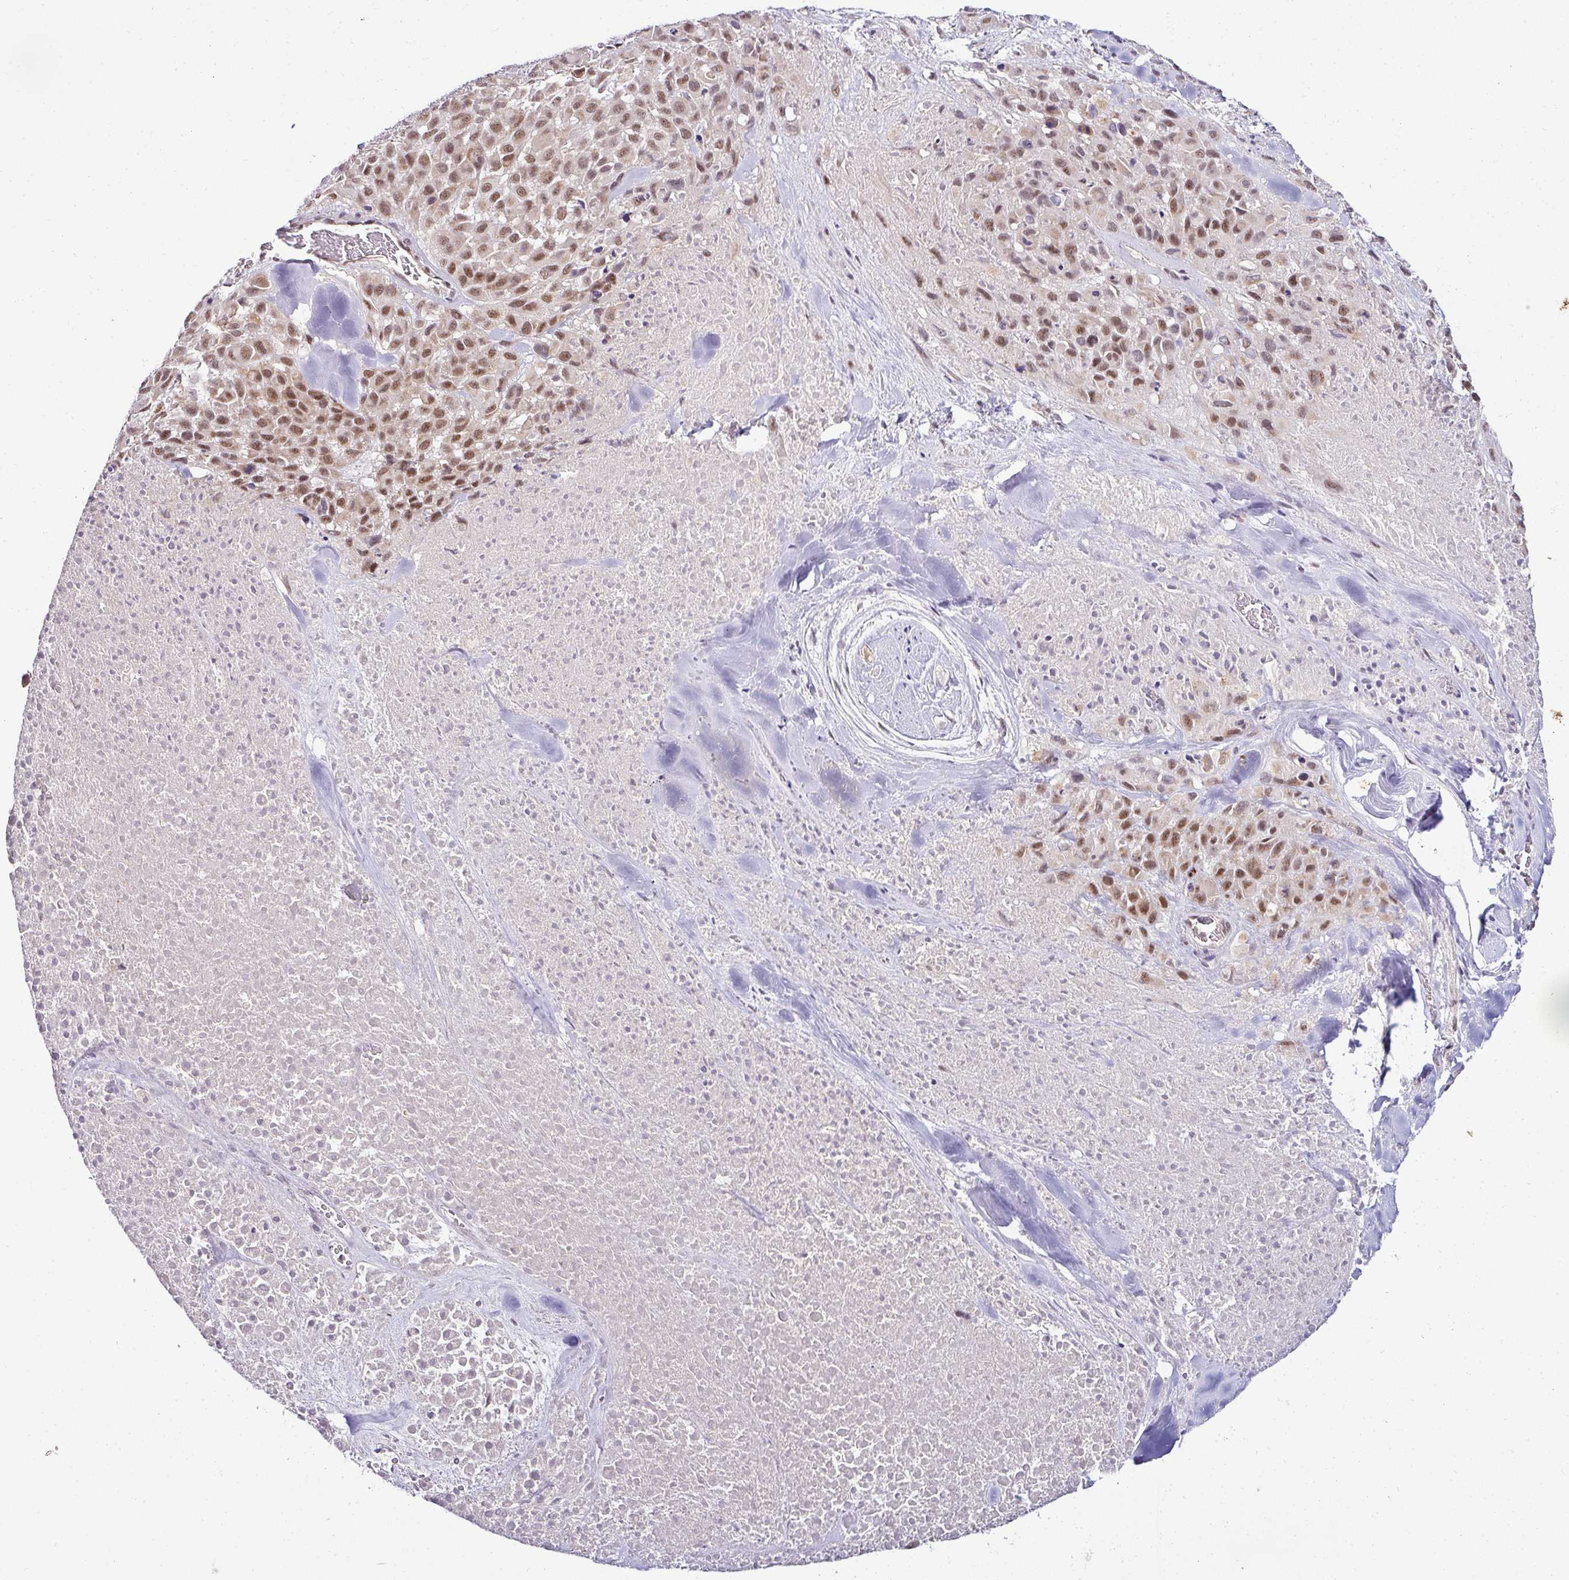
{"staining": {"intensity": "moderate", "quantity": ">75%", "location": "nuclear"}, "tissue": "melanoma", "cell_type": "Tumor cells", "image_type": "cancer", "snomed": [{"axis": "morphology", "description": "Malignant melanoma, Metastatic site"}, {"axis": "topography", "description": "Skin"}], "caption": "Protein staining by immunohistochemistry shows moderate nuclear expression in about >75% of tumor cells in malignant melanoma (metastatic site).", "gene": "NAPSA", "patient": {"sex": "female", "age": 81}}